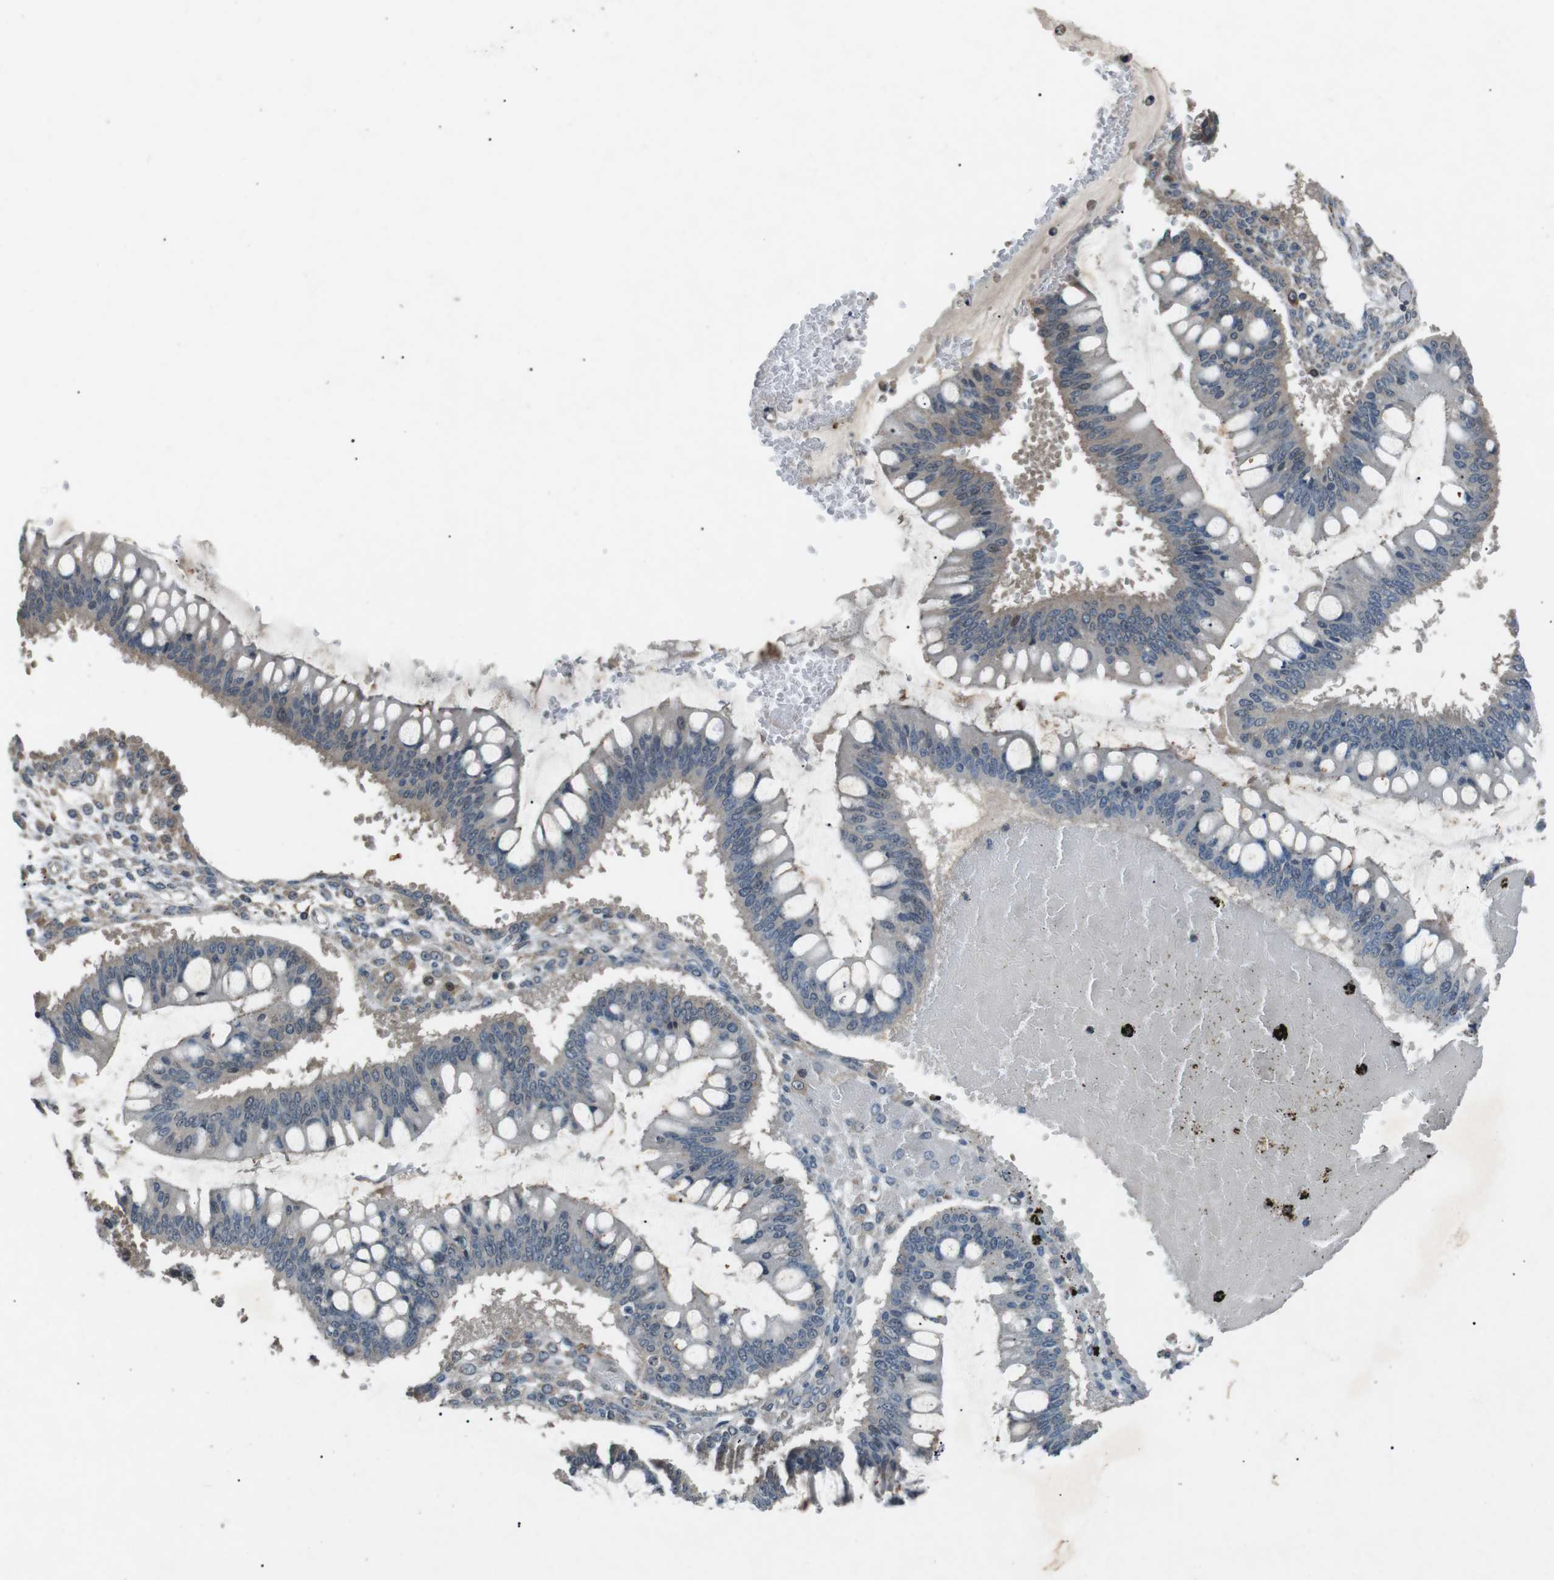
{"staining": {"intensity": "negative", "quantity": "none", "location": "none"}, "tissue": "ovarian cancer", "cell_type": "Tumor cells", "image_type": "cancer", "snomed": [{"axis": "morphology", "description": "Cystadenocarcinoma, mucinous, NOS"}, {"axis": "topography", "description": "Ovary"}], "caption": "IHC of ovarian cancer demonstrates no expression in tumor cells.", "gene": "NEK7", "patient": {"sex": "female", "age": 73}}